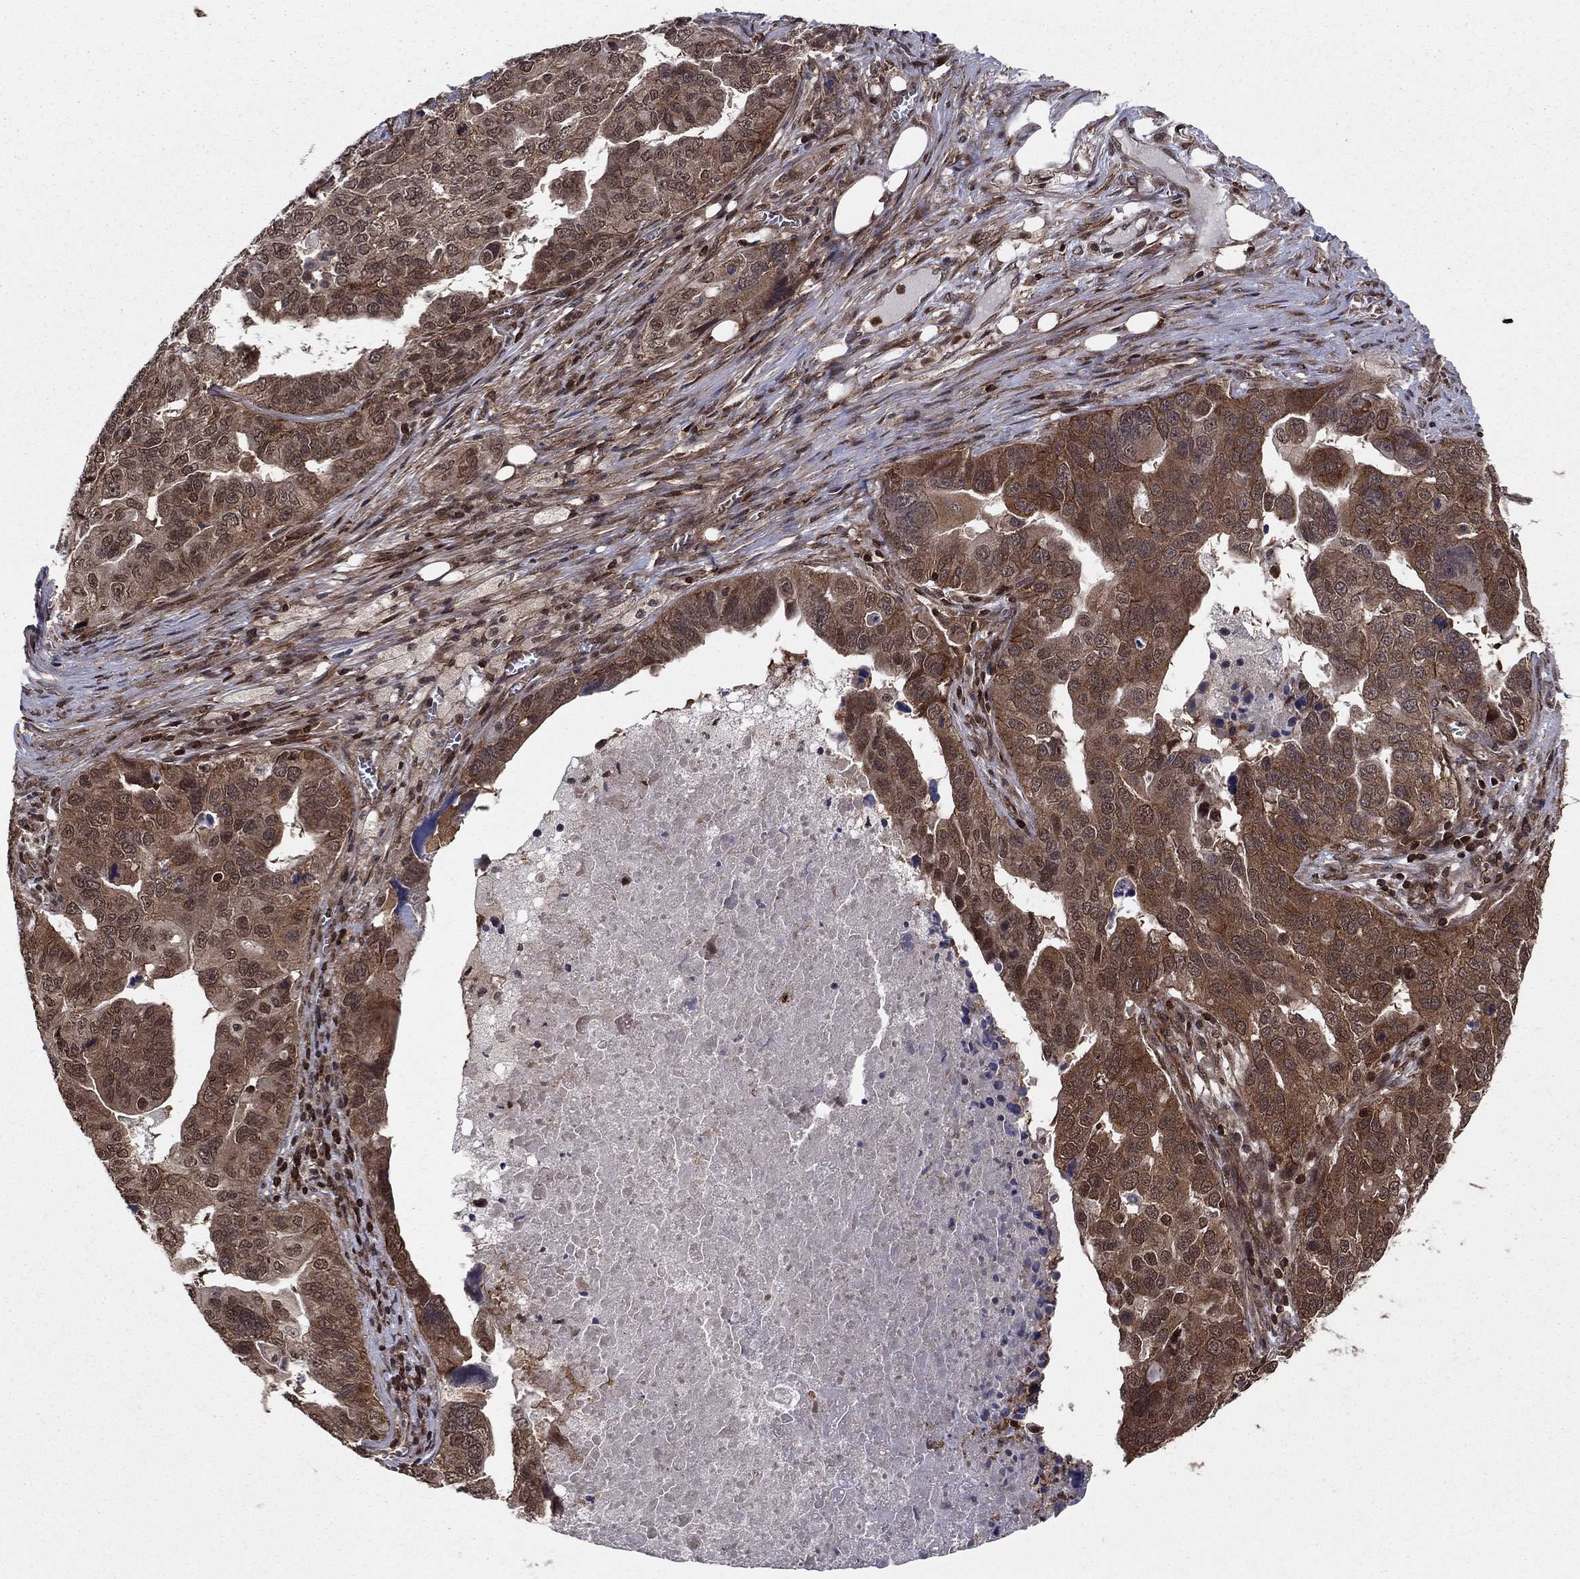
{"staining": {"intensity": "moderate", "quantity": ">75%", "location": "cytoplasmic/membranous"}, "tissue": "ovarian cancer", "cell_type": "Tumor cells", "image_type": "cancer", "snomed": [{"axis": "morphology", "description": "Carcinoma, endometroid"}, {"axis": "topography", "description": "Soft tissue"}, {"axis": "topography", "description": "Ovary"}], "caption": "Immunohistochemistry (IHC) histopathology image of neoplastic tissue: human ovarian cancer stained using immunohistochemistry shows medium levels of moderate protein expression localized specifically in the cytoplasmic/membranous of tumor cells, appearing as a cytoplasmic/membranous brown color.", "gene": "SSX2IP", "patient": {"sex": "female", "age": 52}}